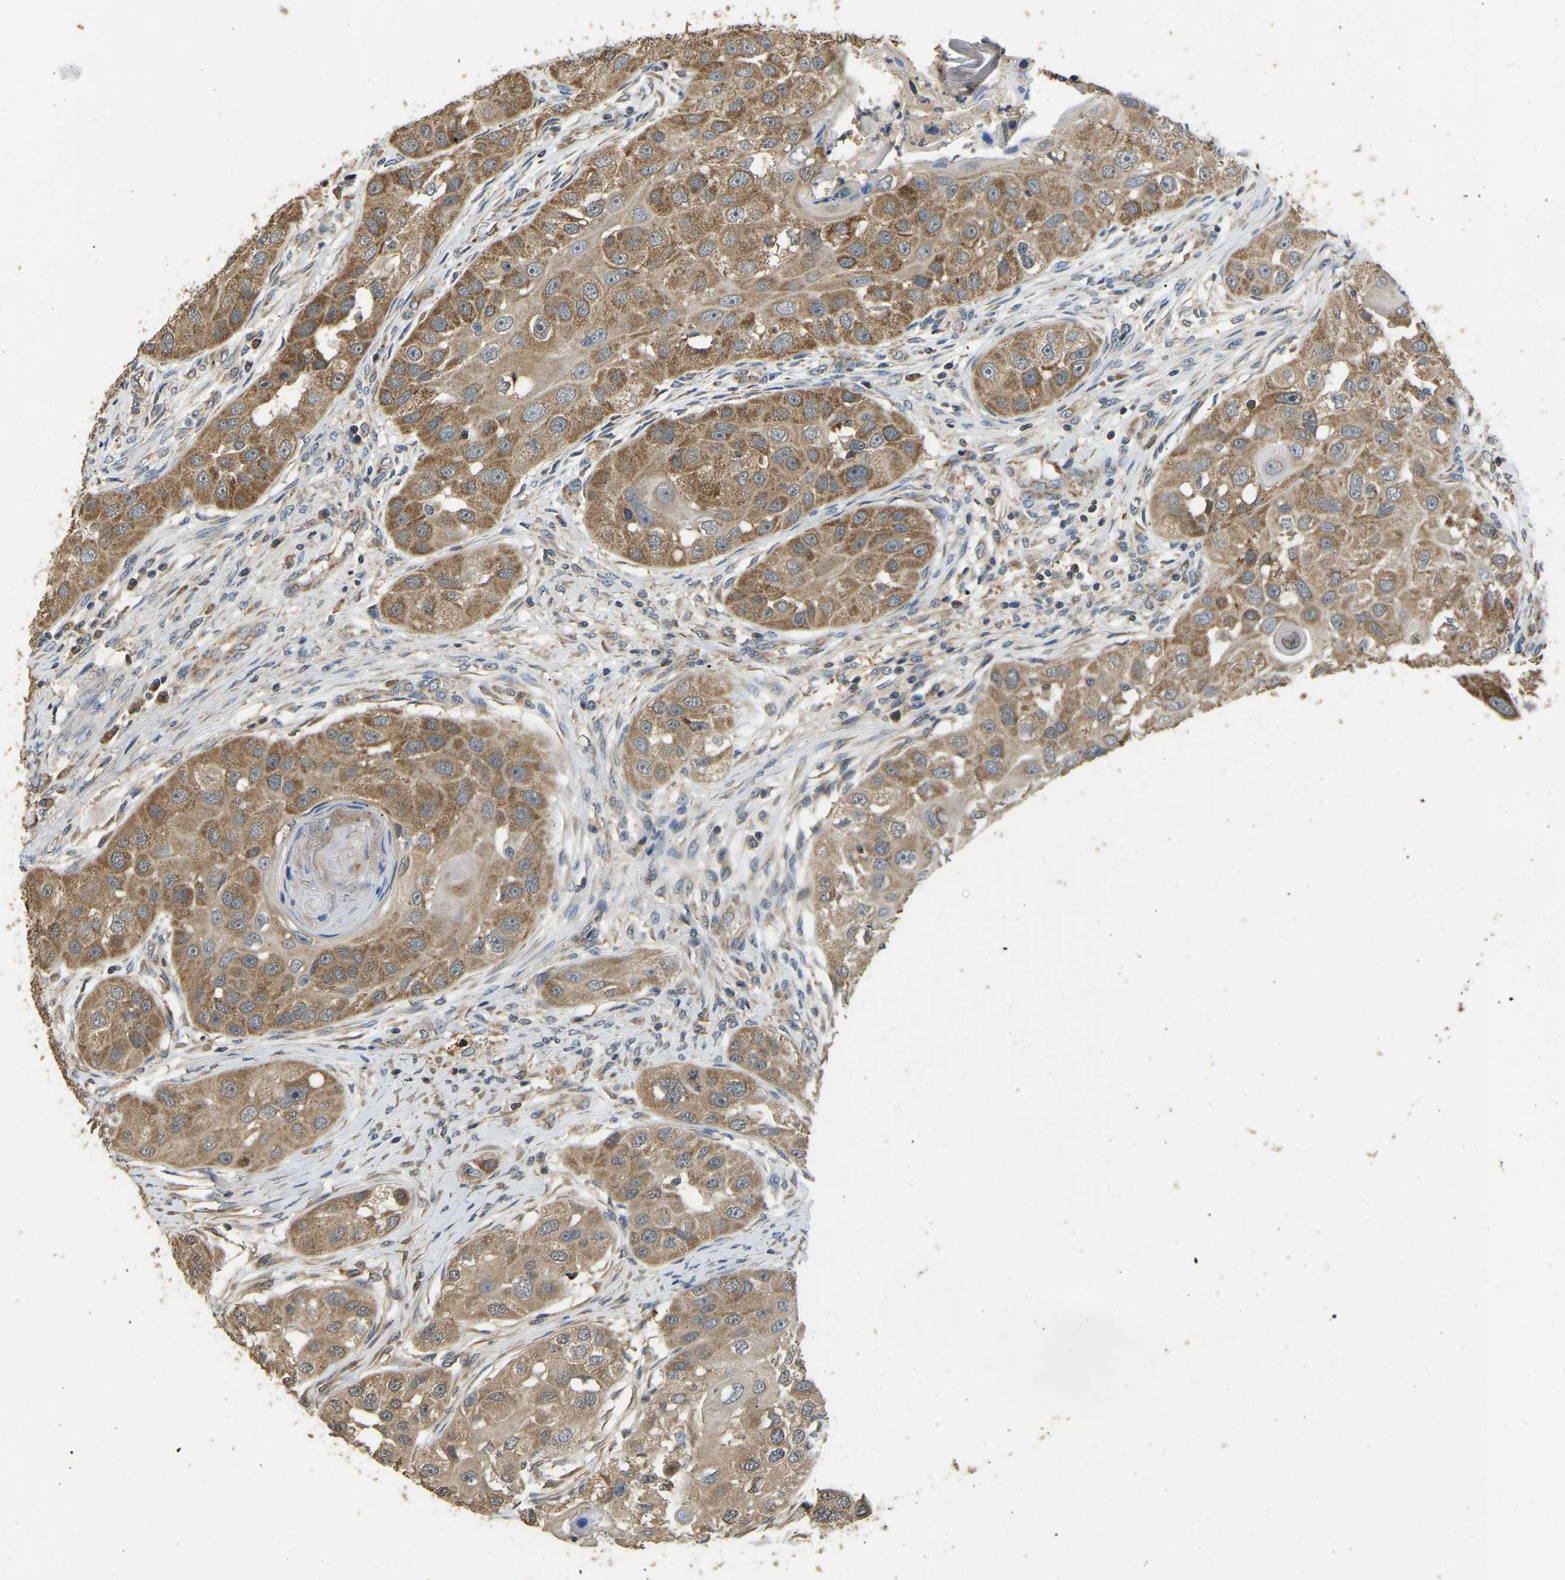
{"staining": {"intensity": "moderate", "quantity": ">75%", "location": "cytoplasmic/membranous"}, "tissue": "head and neck cancer", "cell_type": "Tumor cells", "image_type": "cancer", "snomed": [{"axis": "morphology", "description": "Normal tissue, NOS"}, {"axis": "morphology", "description": "Squamous cell carcinoma, NOS"}, {"axis": "topography", "description": "Skeletal muscle"}, {"axis": "topography", "description": "Head-Neck"}], "caption": "Immunohistochemistry micrograph of neoplastic tissue: head and neck squamous cell carcinoma stained using IHC shows medium levels of moderate protein expression localized specifically in the cytoplasmic/membranous of tumor cells, appearing as a cytoplasmic/membranous brown color.", "gene": "TUFM", "patient": {"sex": "male", "age": 51}}